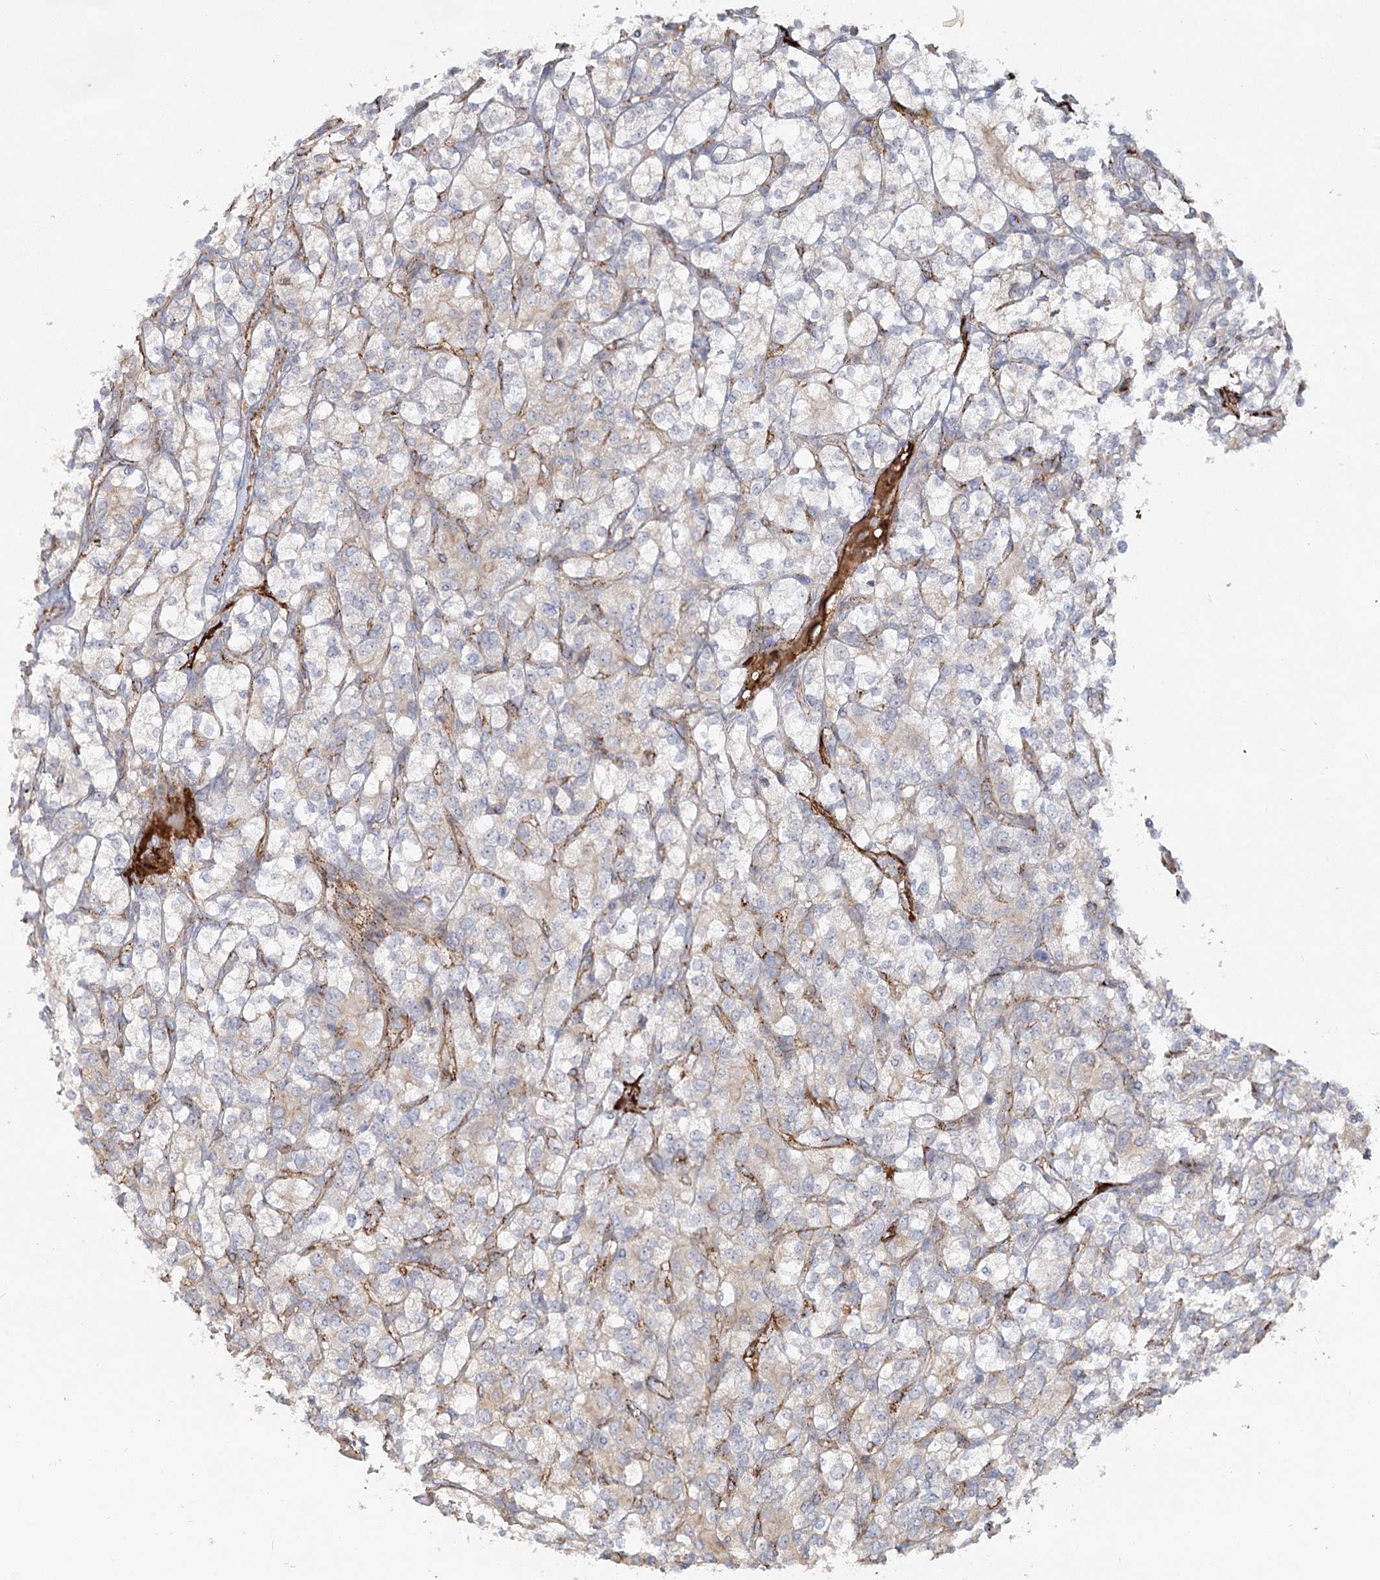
{"staining": {"intensity": "weak", "quantity": "<25%", "location": "cytoplasmic/membranous"}, "tissue": "renal cancer", "cell_type": "Tumor cells", "image_type": "cancer", "snomed": [{"axis": "morphology", "description": "Adenocarcinoma, NOS"}, {"axis": "topography", "description": "Kidney"}], "caption": "Immunohistochemistry of human adenocarcinoma (renal) exhibits no expression in tumor cells.", "gene": "KBTBD4", "patient": {"sex": "male", "age": 77}}